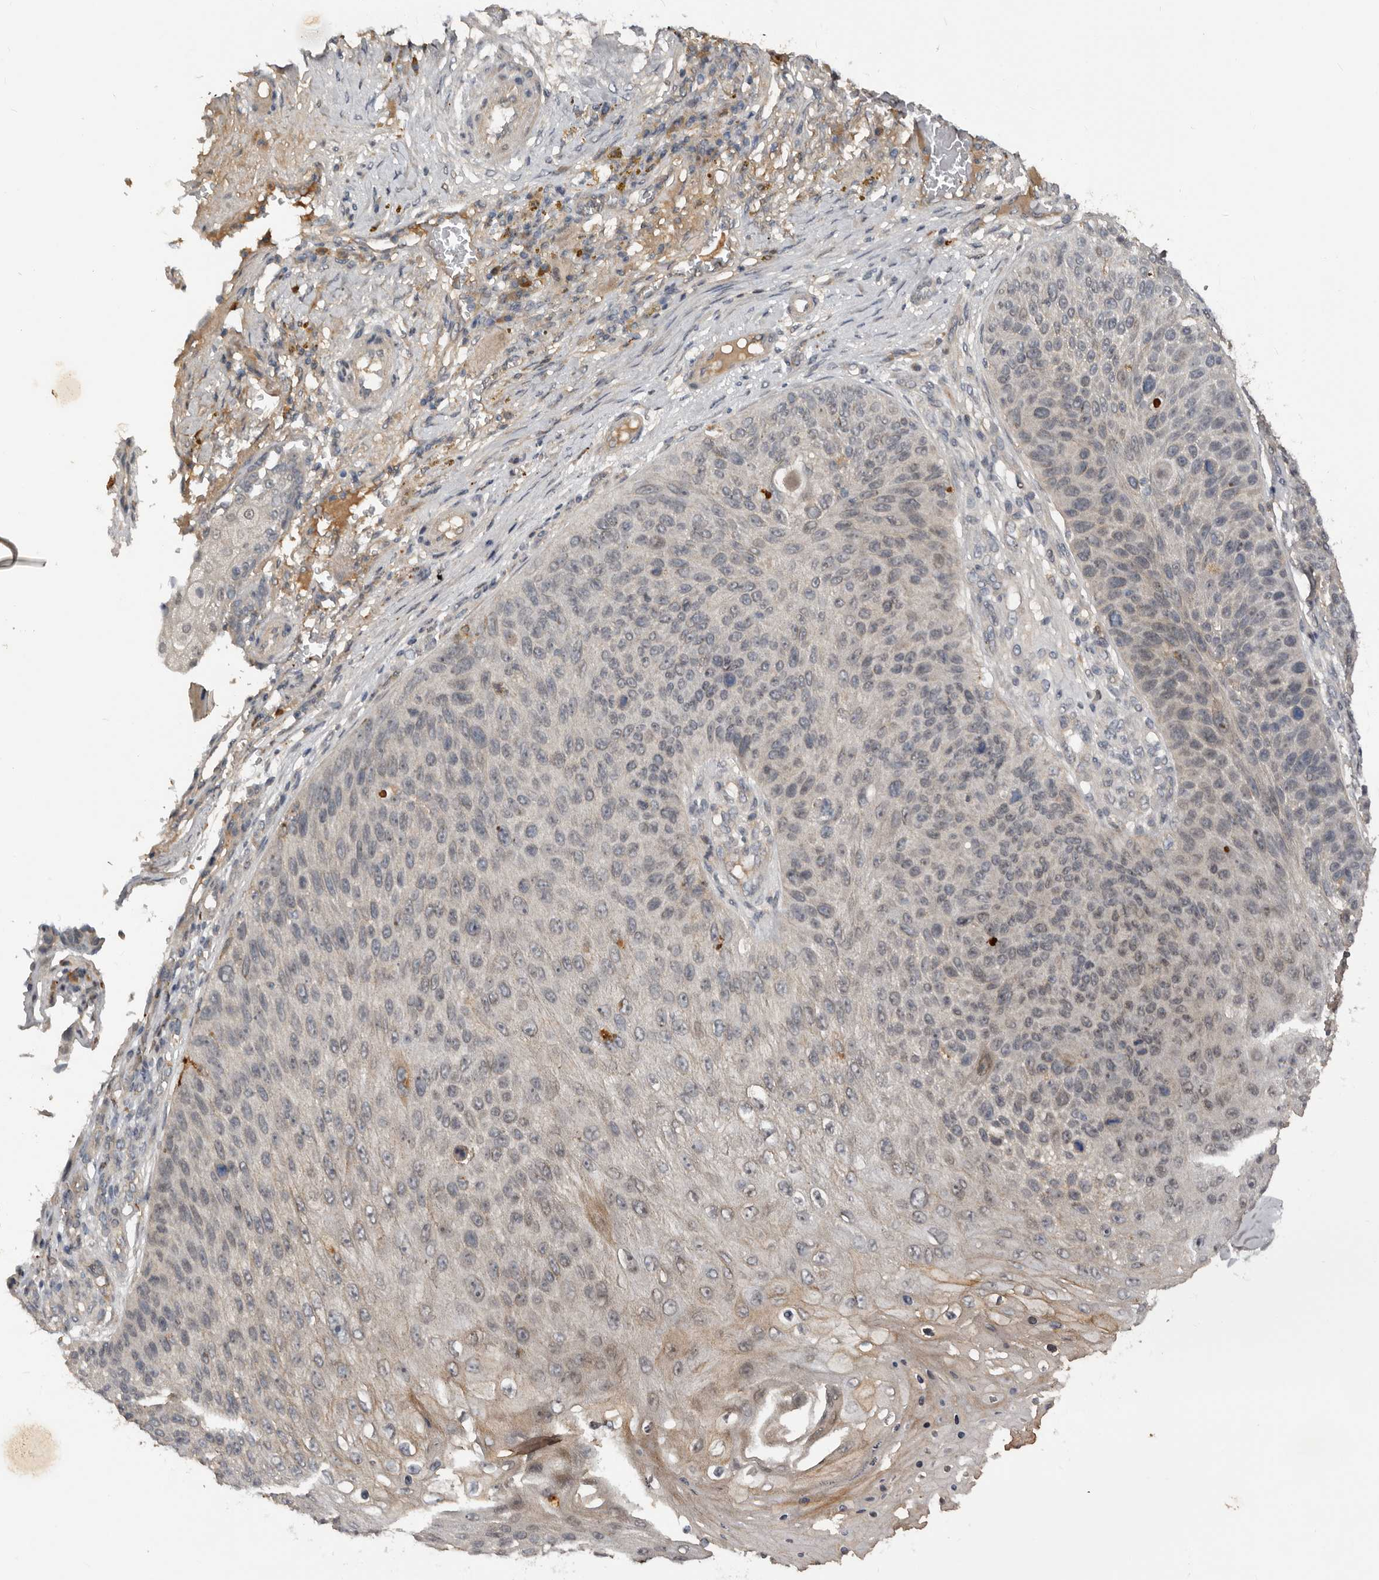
{"staining": {"intensity": "weak", "quantity": "<25%", "location": "cytoplasmic/membranous"}, "tissue": "skin cancer", "cell_type": "Tumor cells", "image_type": "cancer", "snomed": [{"axis": "morphology", "description": "Squamous cell carcinoma, NOS"}, {"axis": "topography", "description": "Skin"}], "caption": "A high-resolution histopathology image shows immunohistochemistry (IHC) staining of skin cancer (squamous cell carcinoma), which shows no significant positivity in tumor cells.", "gene": "NMUR1", "patient": {"sex": "female", "age": 88}}